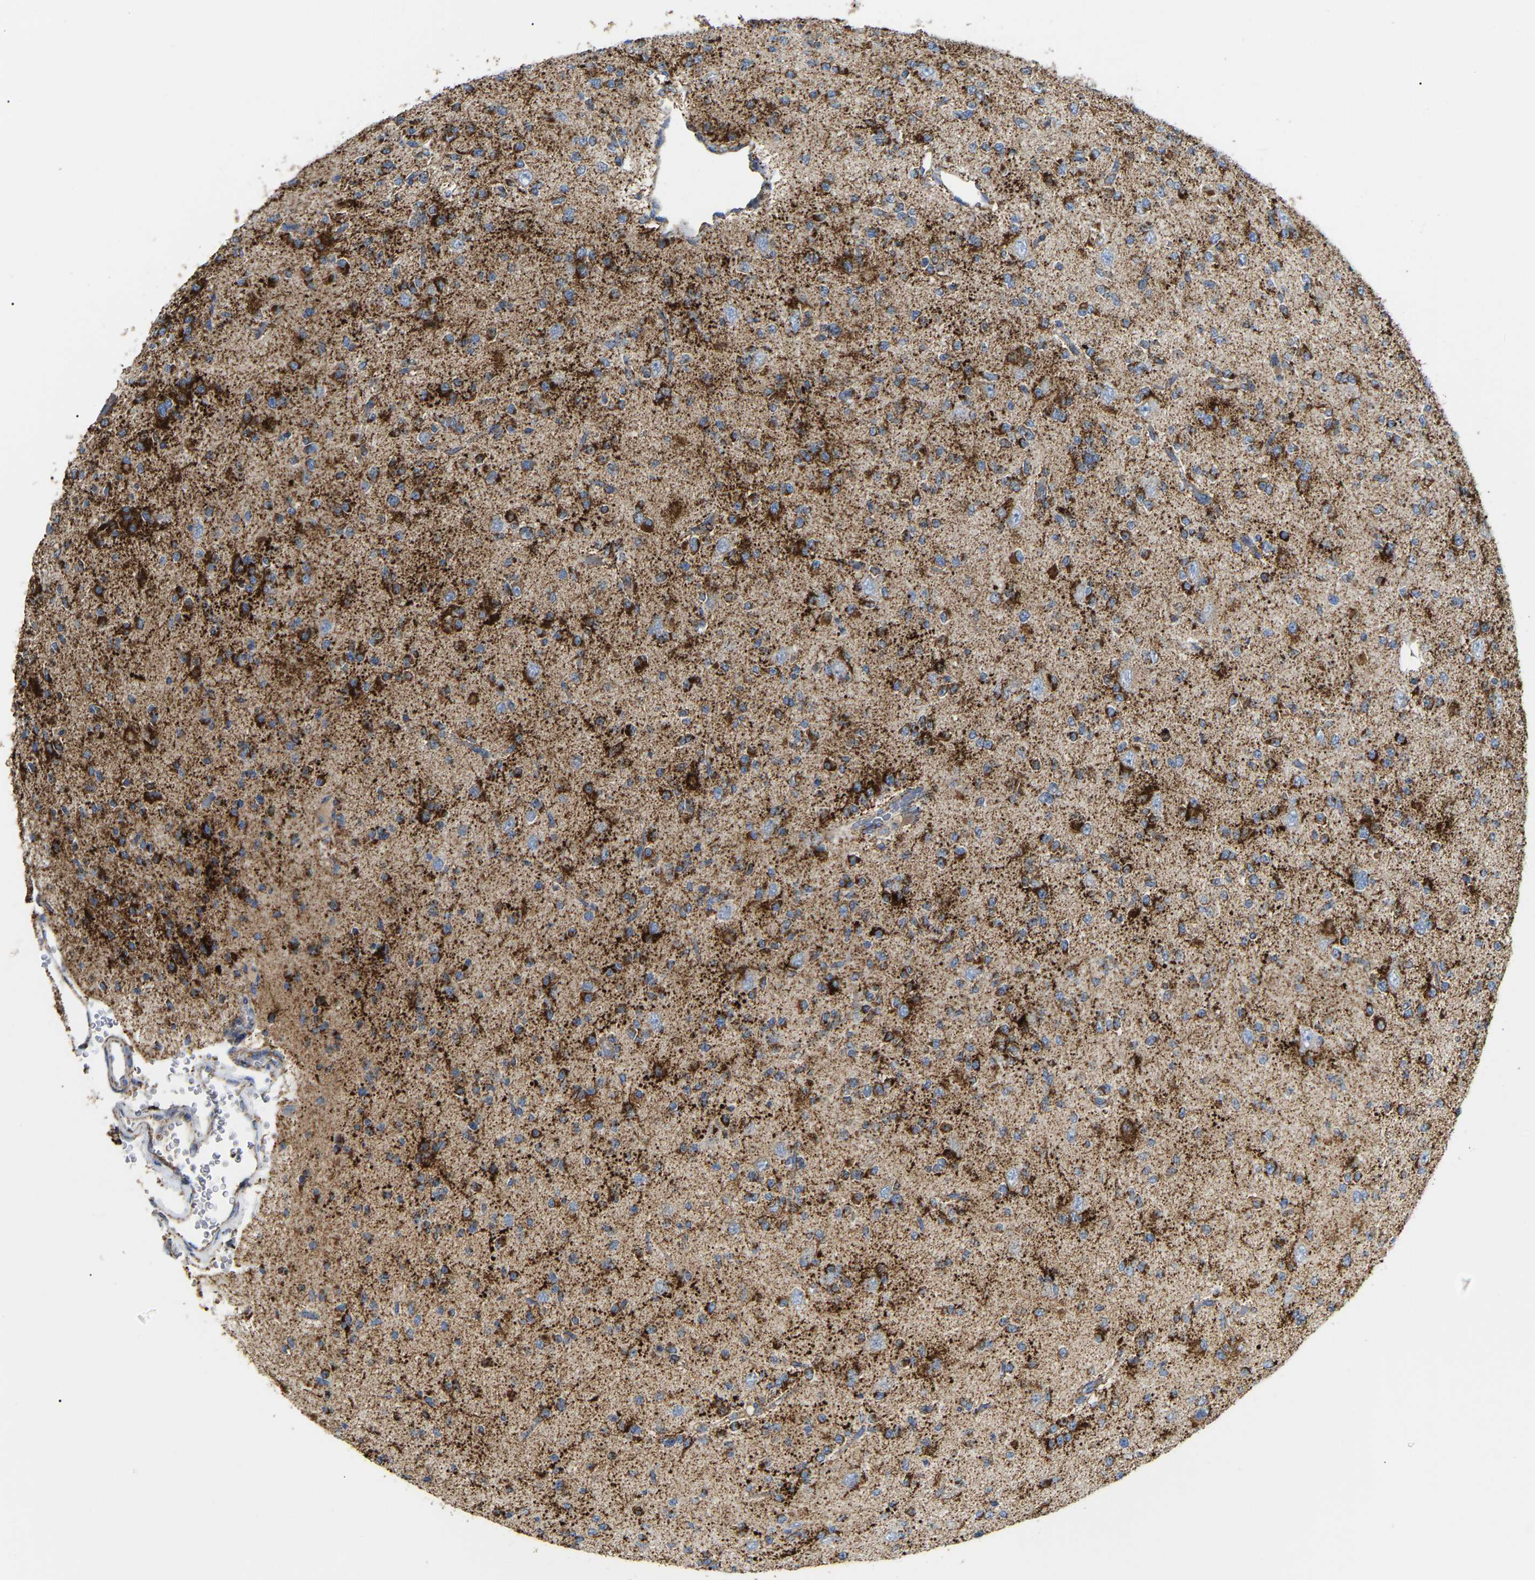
{"staining": {"intensity": "strong", "quantity": "25%-75%", "location": "cytoplasmic/membranous"}, "tissue": "glioma", "cell_type": "Tumor cells", "image_type": "cancer", "snomed": [{"axis": "morphology", "description": "Glioma, malignant, Low grade"}, {"axis": "topography", "description": "Brain"}], "caption": "The photomicrograph demonstrates immunohistochemical staining of malignant glioma (low-grade). There is strong cytoplasmic/membranous positivity is seen in approximately 25%-75% of tumor cells.", "gene": "HIBADH", "patient": {"sex": "male", "age": 38}}